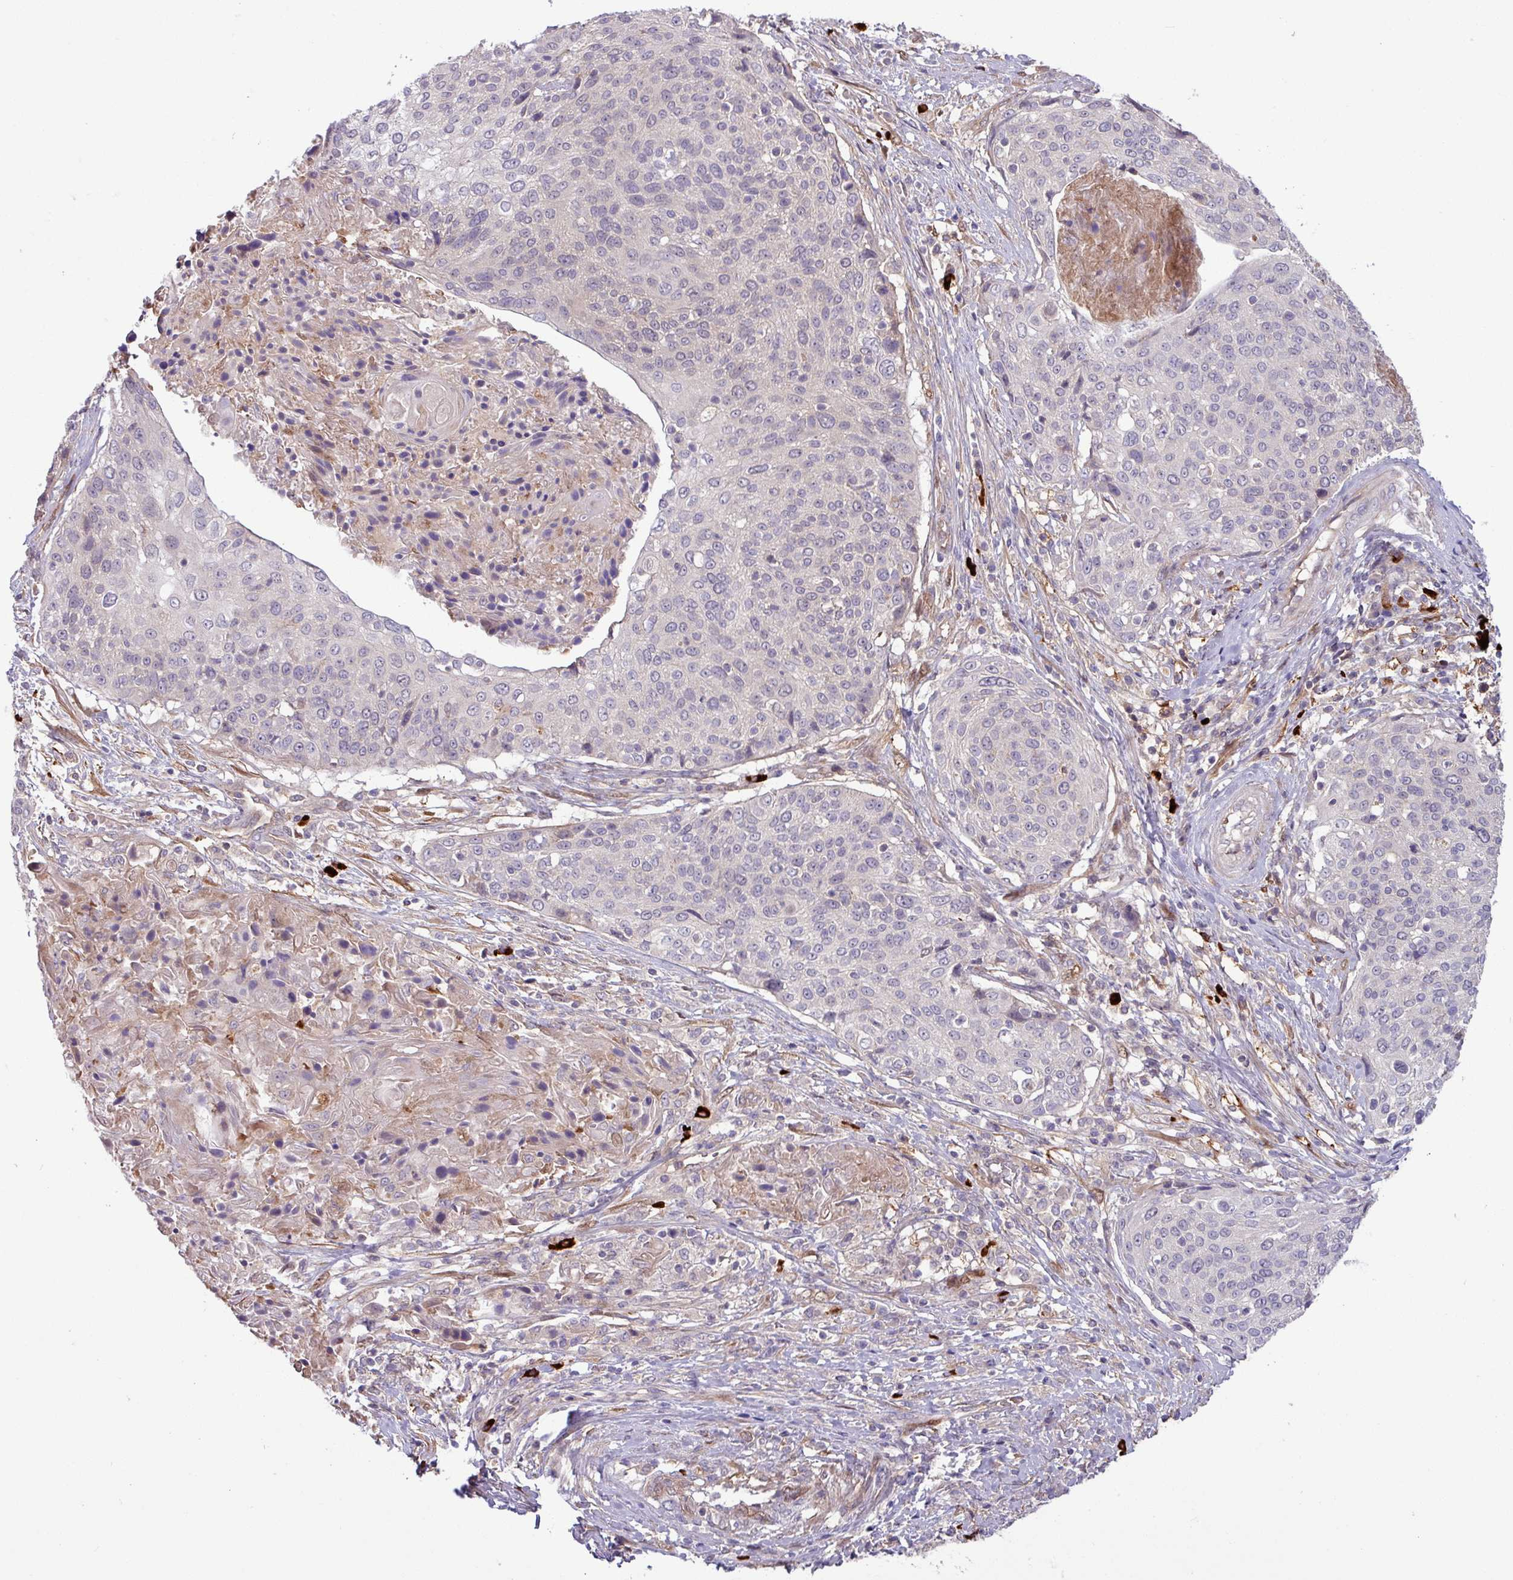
{"staining": {"intensity": "negative", "quantity": "none", "location": "none"}, "tissue": "cervical cancer", "cell_type": "Tumor cells", "image_type": "cancer", "snomed": [{"axis": "morphology", "description": "Squamous cell carcinoma, NOS"}, {"axis": "topography", "description": "Cervix"}], "caption": "Protein analysis of cervical cancer shows no significant expression in tumor cells.", "gene": "B4GALNT4", "patient": {"sex": "female", "age": 31}}